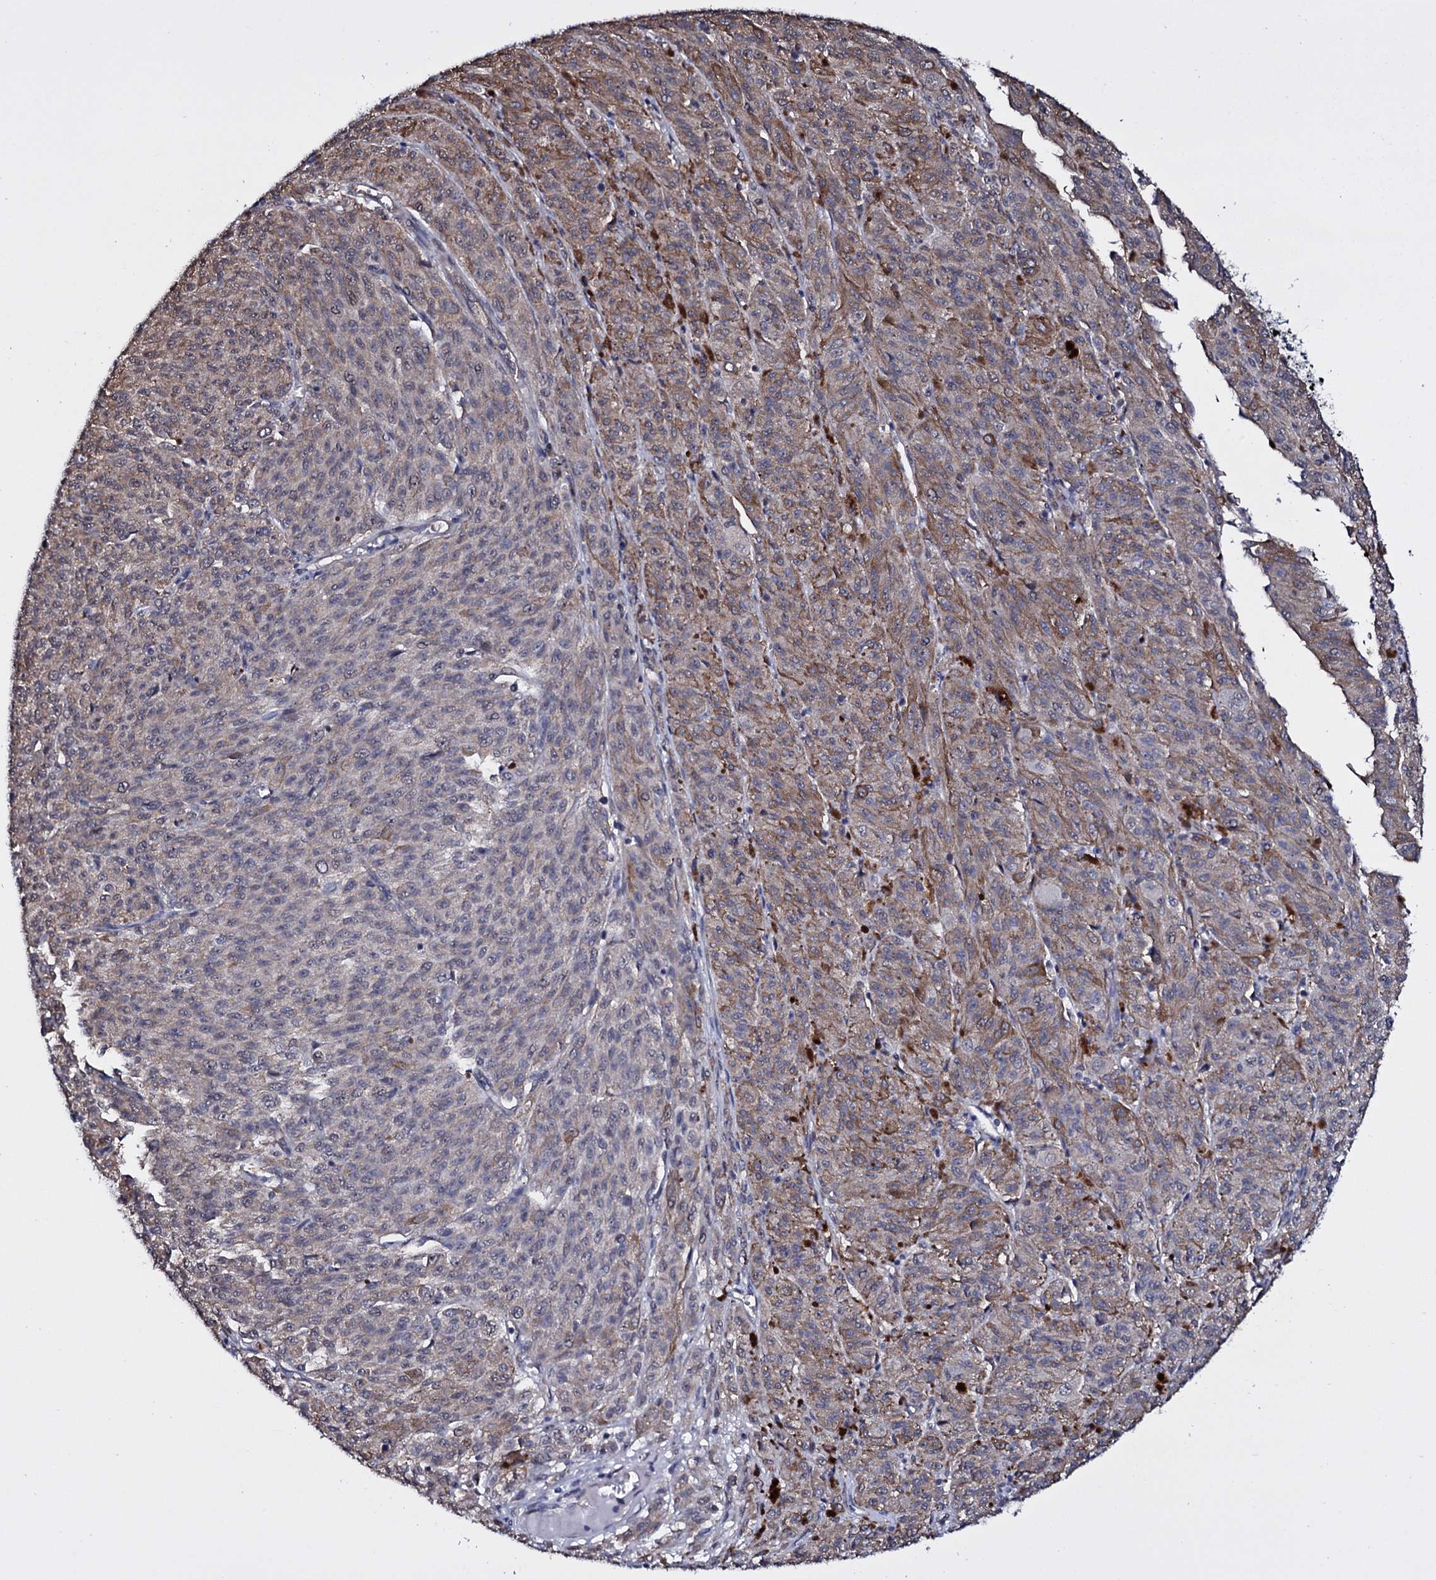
{"staining": {"intensity": "weak", "quantity": "25%-75%", "location": "cytoplasmic/membranous"}, "tissue": "melanoma", "cell_type": "Tumor cells", "image_type": "cancer", "snomed": [{"axis": "morphology", "description": "Malignant melanoma, NOS"}, {"axis": "topography", "description": "Skin"}], "caption": "Immunohistochemistry photomicrograph of neoplastic tissue: human melanoma stained using IHC reveals low levels of weak protein expression localized specifically in the cytoplasmic/membranous of tumor cells, appearing as a cytoplasmic/membranous brown color.", "gene": "GAREM1", "patient": {"sex": "female", "age": 52}}